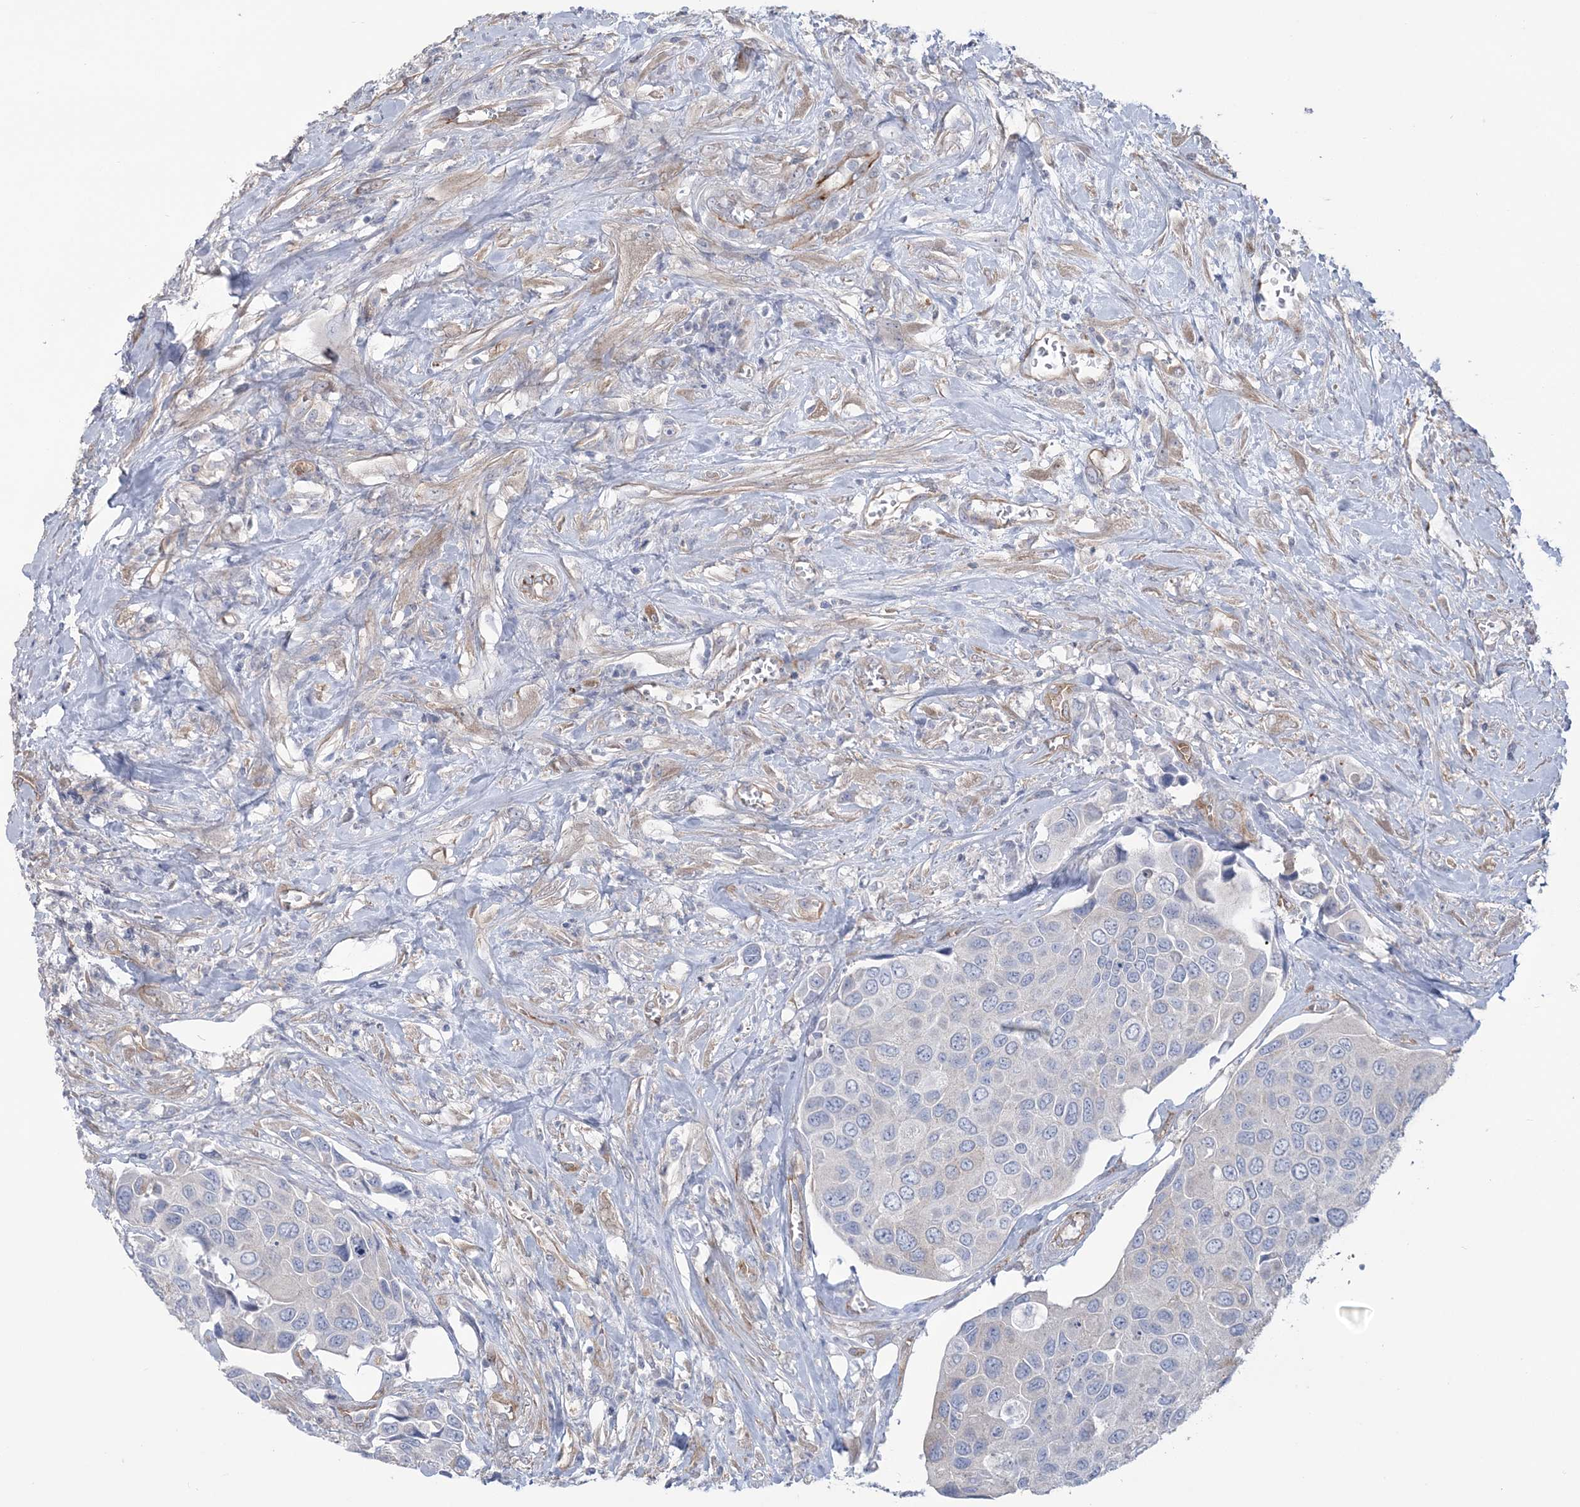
{"staining": {"intensity": "negative", "quantity": "none", "location": "none"}, "tissue": "urothelial cancer", "cell_type": "Tumor cells", "image_type": "cancer", "snomed": [{"axis": "morphology", "description": "Urothelial carcinoma, High grade"}, {"axis": "topography", "description": "Urinary bladder"}], "caption": "The photomicrograph shows no staining of tumor cells in urothelial carcinoma (high-grade).", "gene": "RAB11FIP5", "patient": {"sex": "male", "age": 74}}